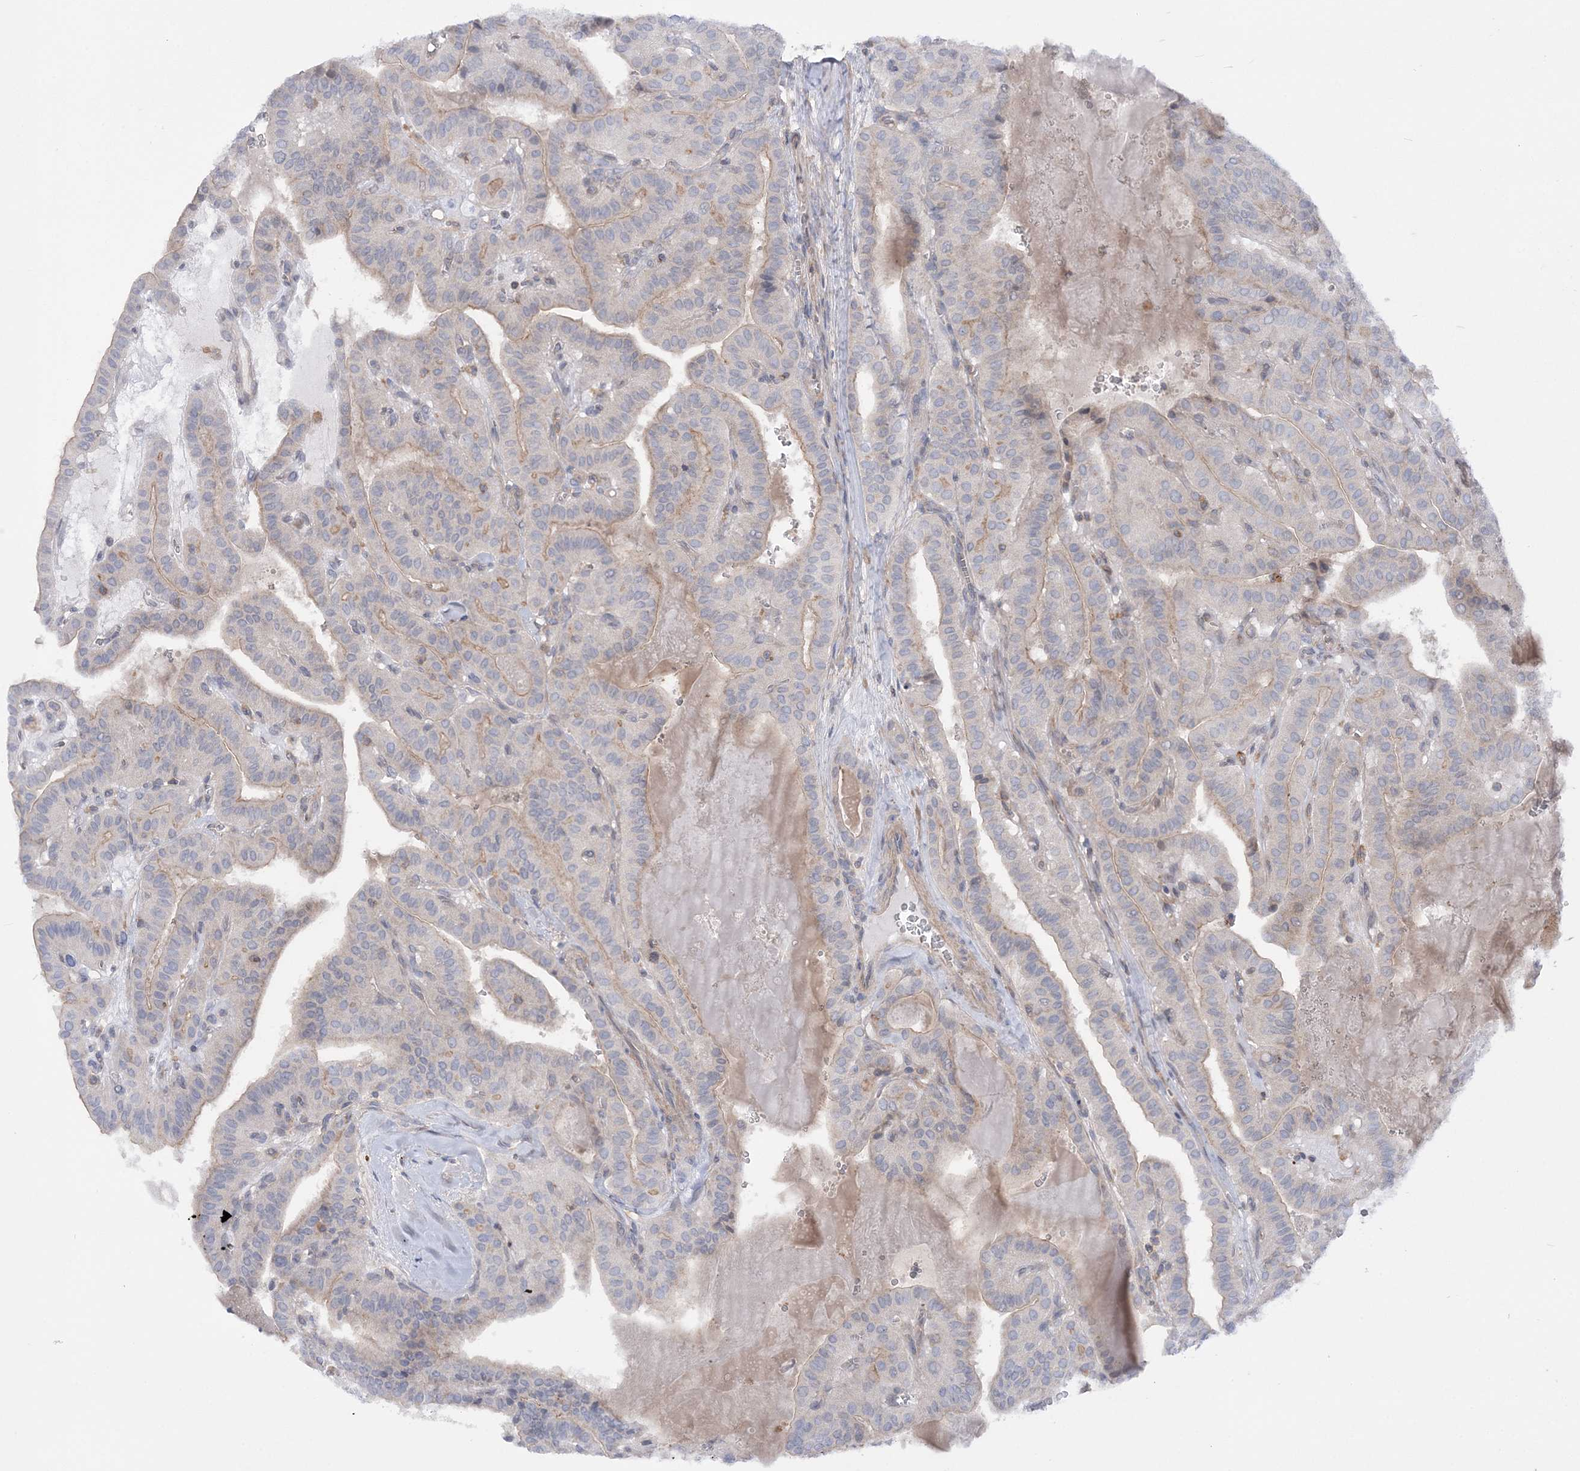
{"staining": {"intensity": "negative", "quantity": "none", "location": "none"}, "tissue": "thyroid cancer", "cell_type": "Tumor cells", "image_type": "cancer", "snomed": [{"axis": "morphology", "description": "Papillary adenocarcinoma, NOS"}, {"axis": "topography", "description": "Thyroid gland"}], "caption": "A histopathology image of human papillary adenocarcinoma (thyroid) is negative for staining in tumor cells.", "gene": "SLFN14", "patient": {"sex": "male", "age": 52}}